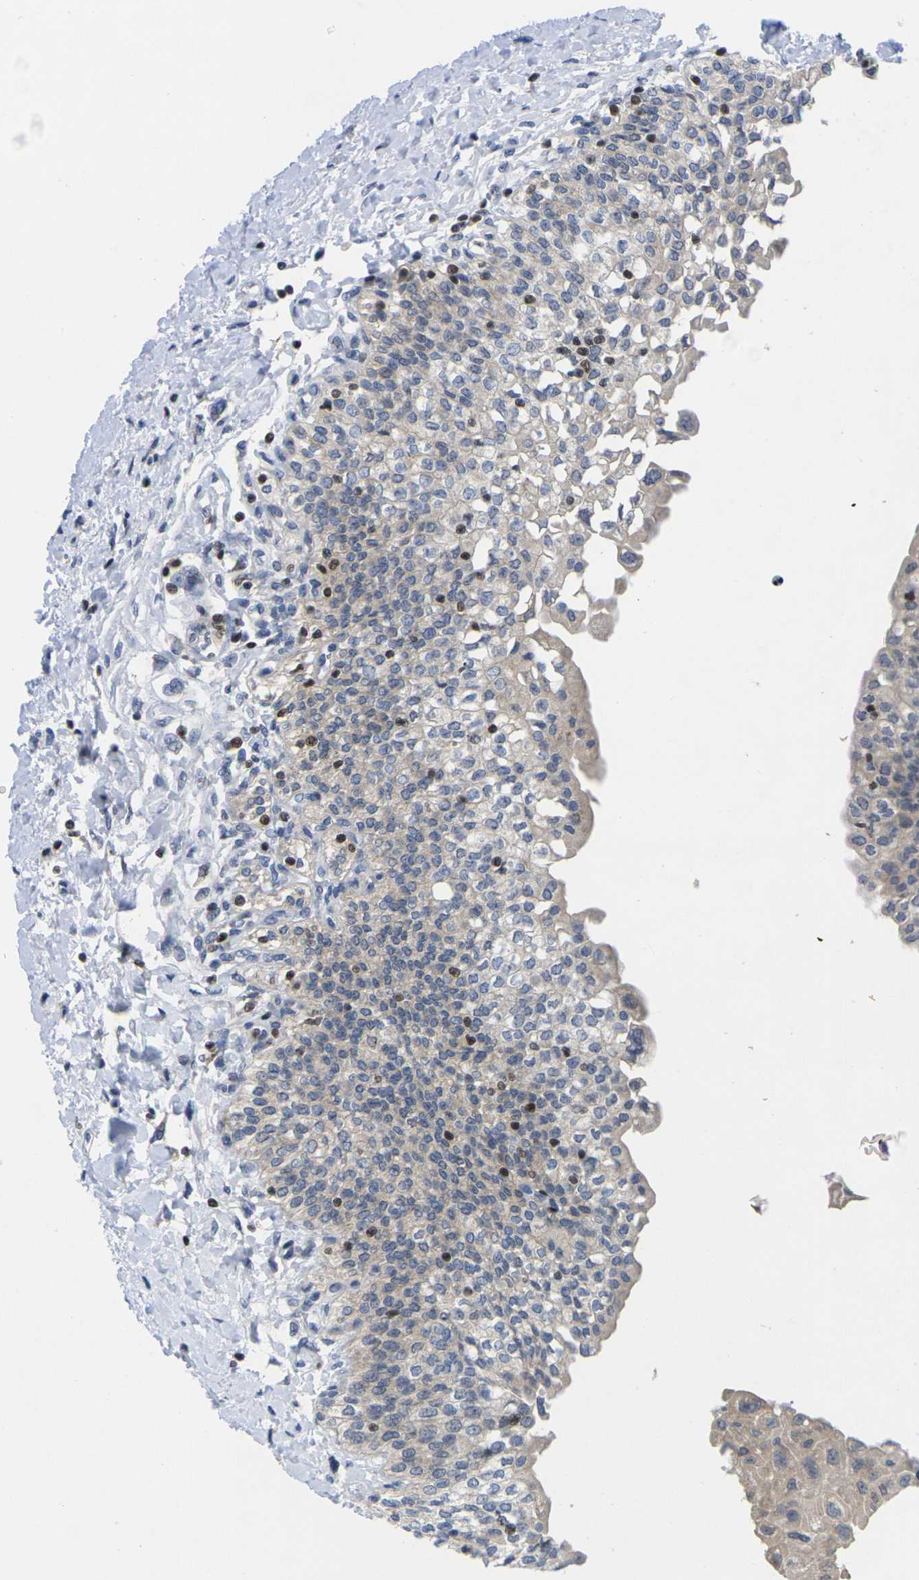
{"staining": {"intensity": "weak", "quantity": "25%-75%", "location": "cytoplasmic/membranous"}, "tissue": "urinary bladder", "cell_type": "Urothelial cells", "image_type": "normal", "snomed": [{"axis": "morphology", "description": "Normal tissue, NOS"}, {"axis": "topography", "description": "Urinary bladder"}], "caption": "Brown immunohistochemical staining in benign human urinary bladder shows weak cytoplasmic/membranous positivity in approximately 25%-75% of urothelial cells.", "gene": "IKZF1", "patient": {"sex": "male", "age": 55}}